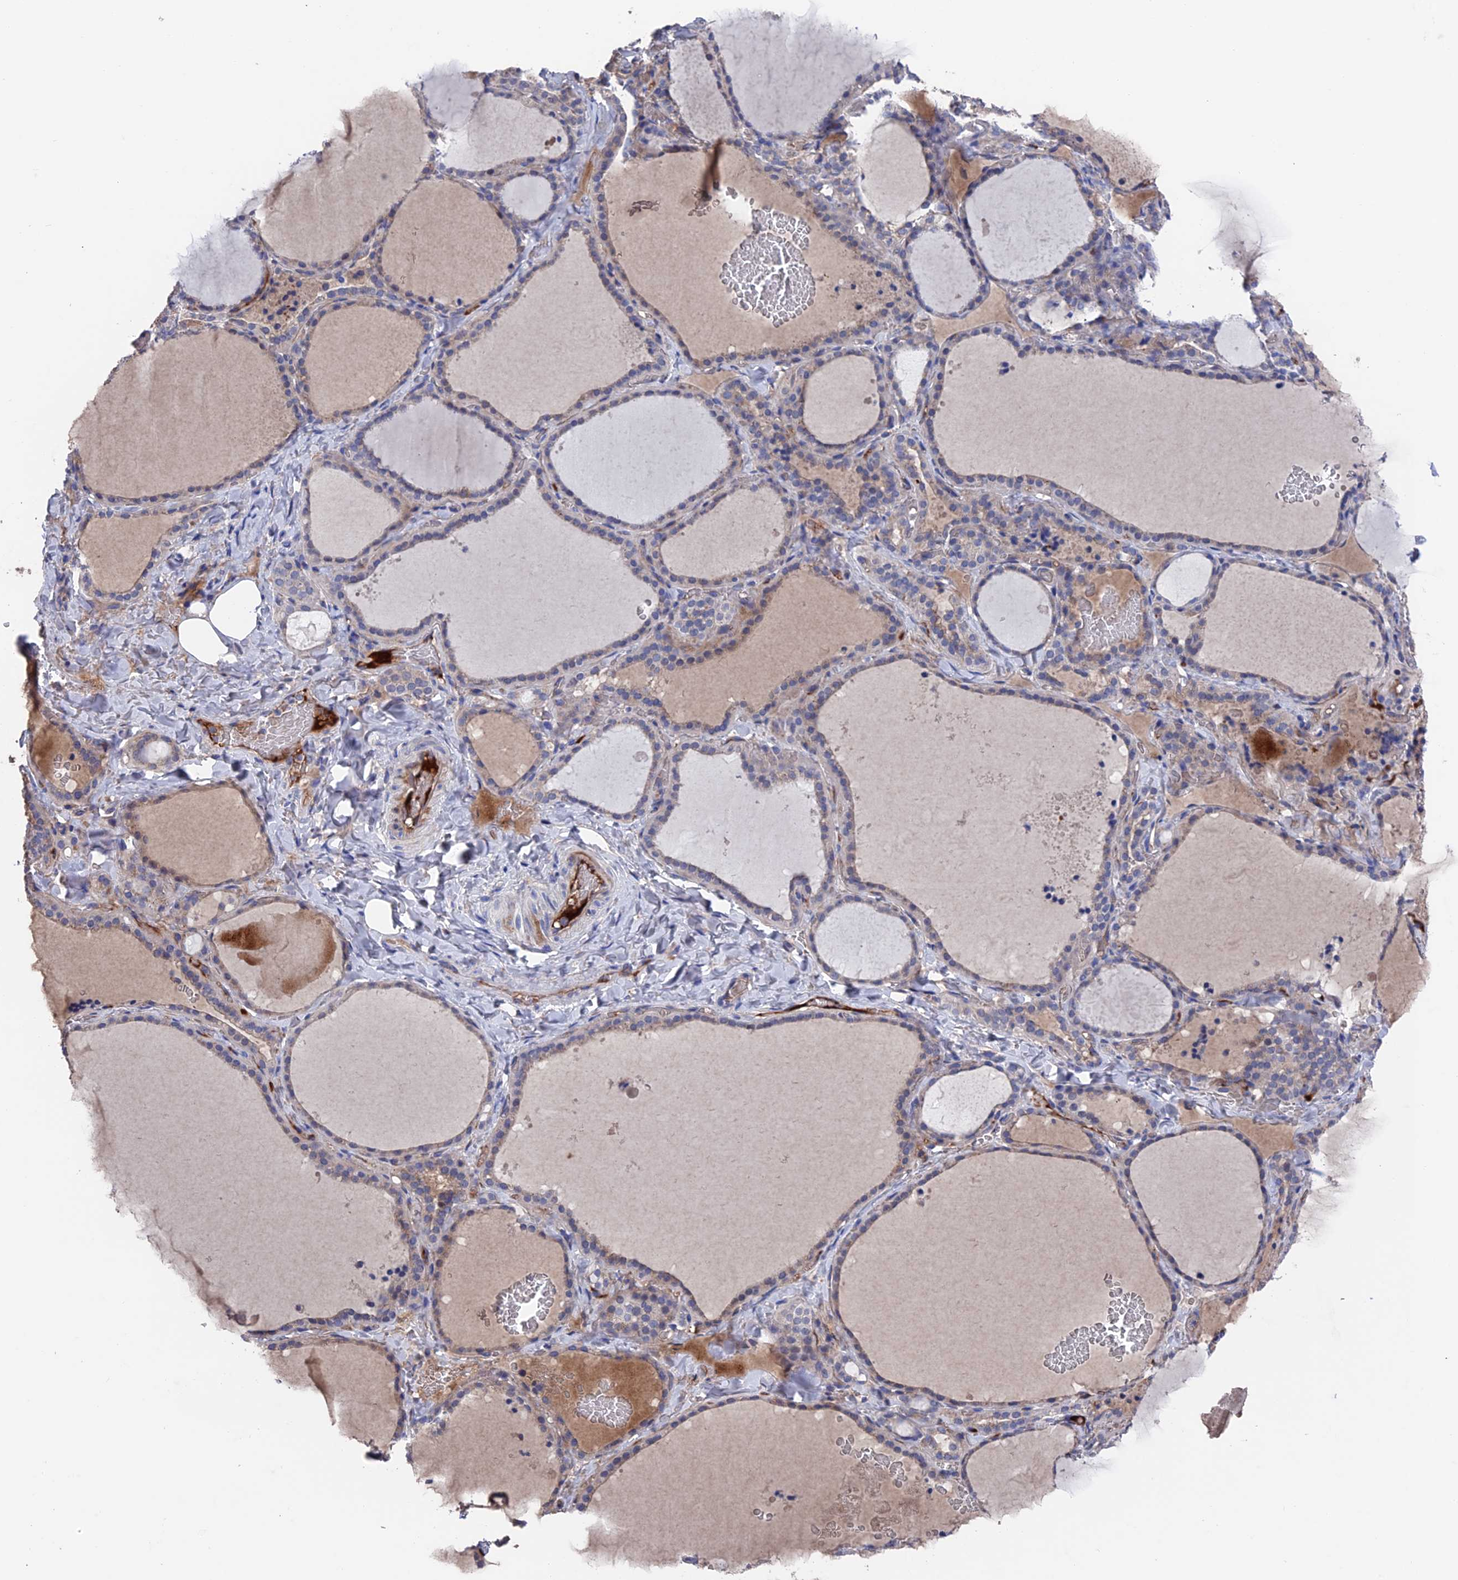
{"staining": {"intensity": "weak", "quantity": "<25%", "location": "cytoplasmic/membranous"}, "tissue": "thyroid gland", "cell_type": "Glandular cells", "image_type": "normal", "snomed": [{"axis": "morphology", "description": "Normal tissue, NOS"}, {"axis": "topography", "description": "Thyroid gland"}], "caption": "This histopathology image is of normal thyroid gland stained with immunohistochemistry to label a protein in brown with the nuclei are counter-stained blue. There is no staining in glandular cells. (DAB immunohistochemistry (IHC), high magnification).", "gene": "HPF1", "patient": {"sex": "female", "age": 22}}